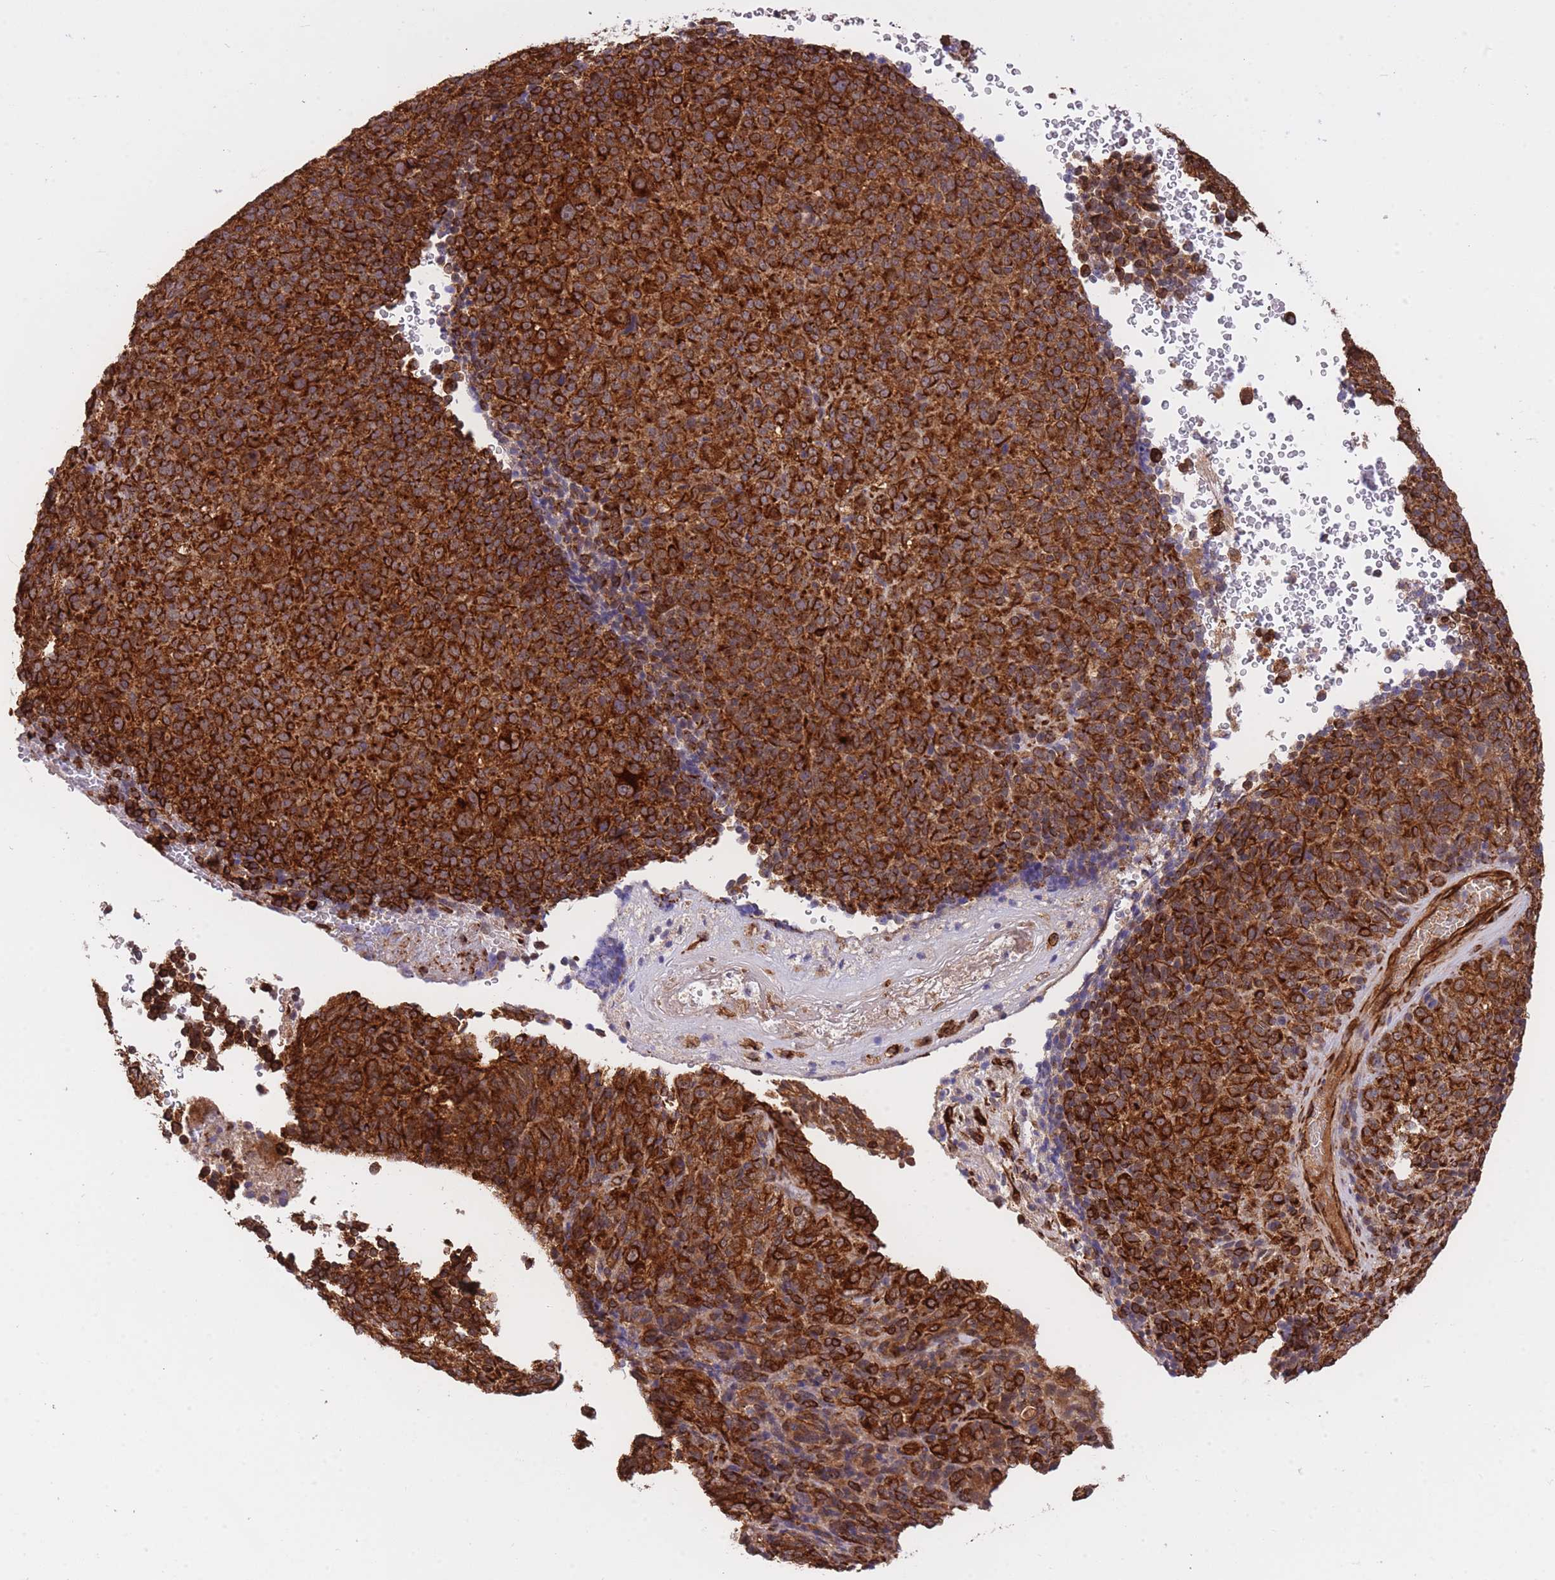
{"staining": {"intensity": "strong", "quantity": ">75%", "location": "cytoplasmic/membranous"}, "tissue": "melanoma", "cell_type": "Tumor cells", "image_type": "cancer", "snomed": [{"axis": "morphology", "description": "Malignant melanoma, Metastatic site"}, {"axis": "topography", "description": "Brain"}], "caption": "Strong cytoplasmic/membranous protein staining is seen in about >75% of tumor cells in malignant melanoma (metastatic site). (Brightfield microscopy of DAB IHC at high magnification).", "gene": "EXOSC8", "patient": {"sex": "female", "age": 56}}